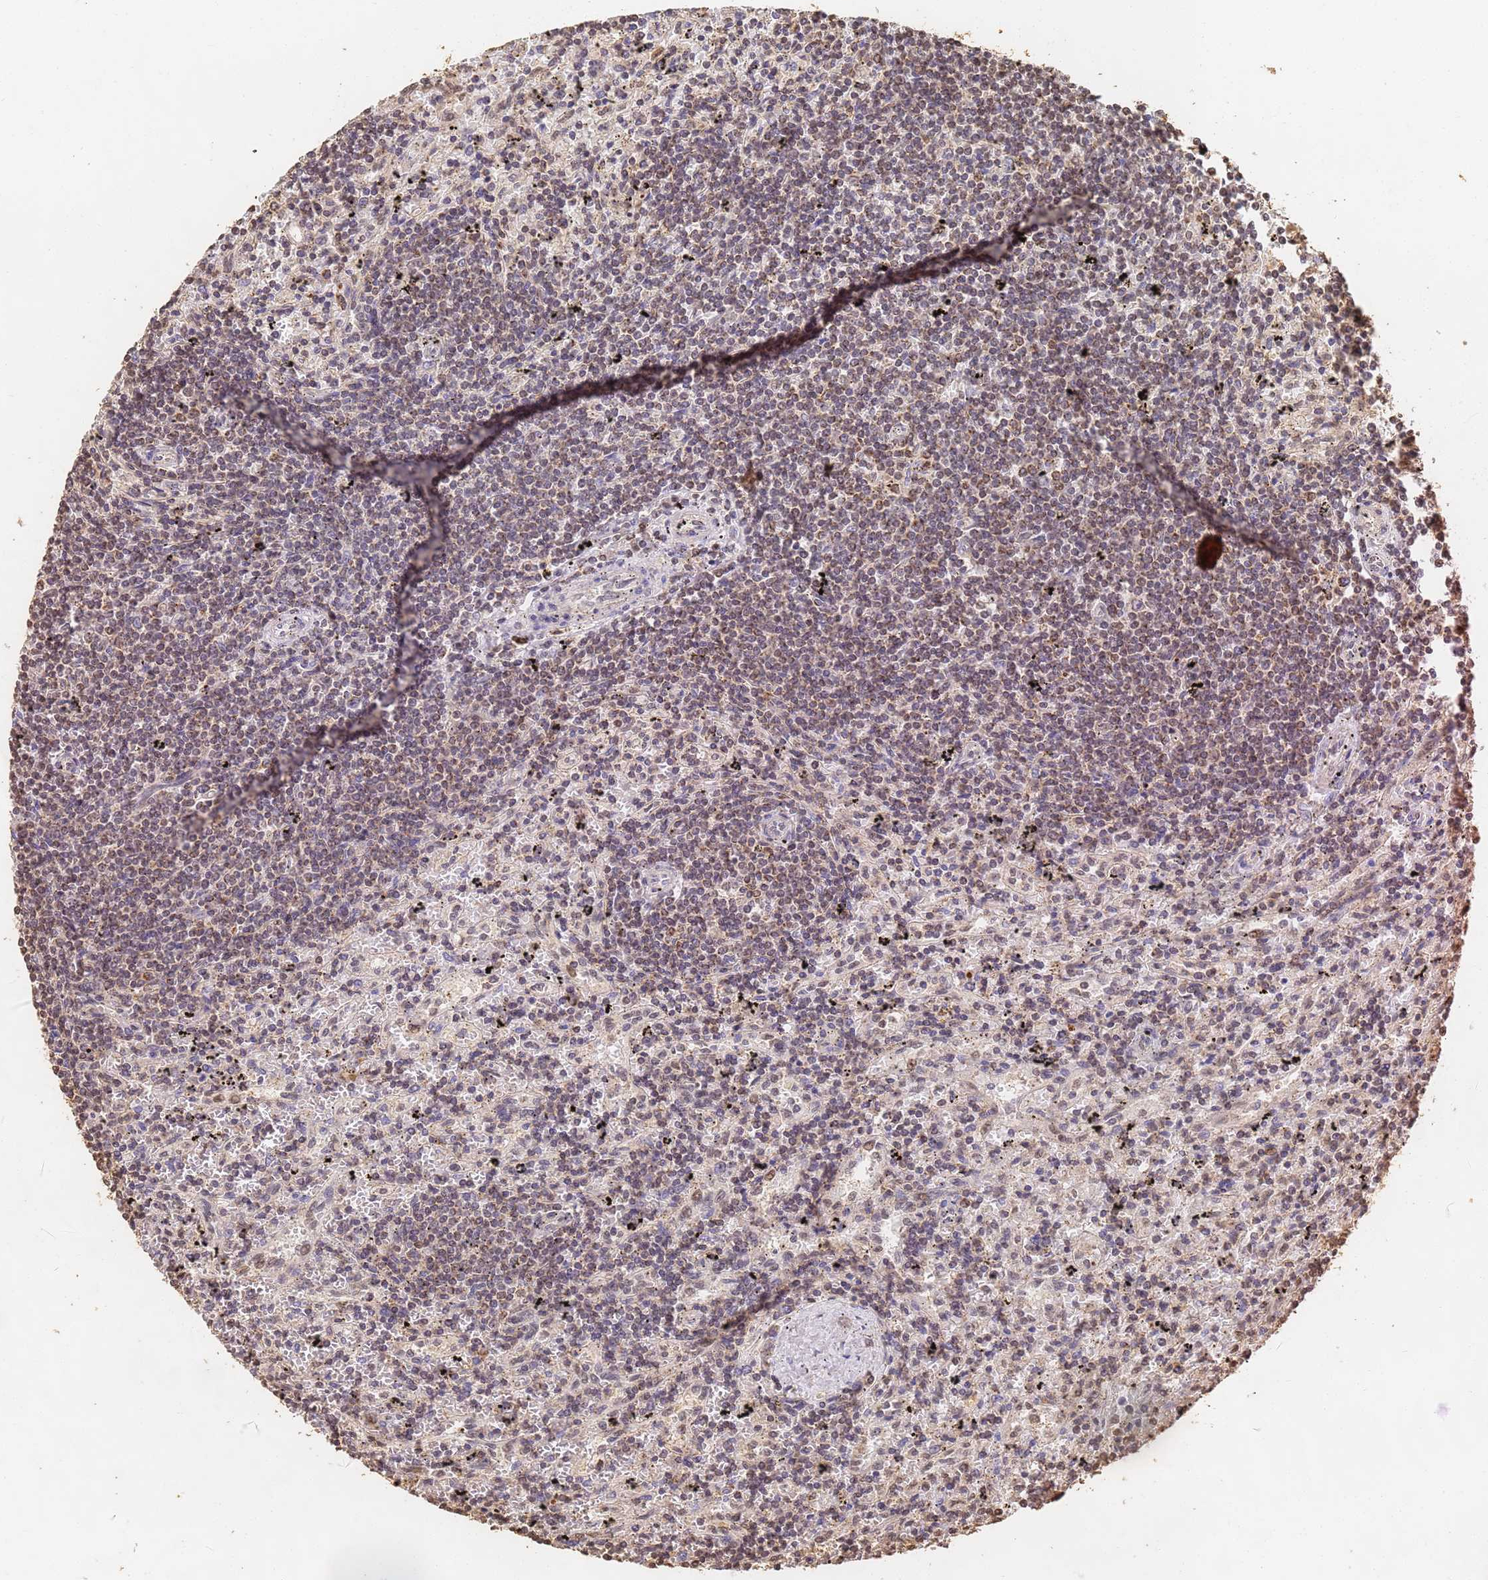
{"staining": {"intensity": "weak", "quantity": "<25%", "location": "cytoplasmic/membranous"}, "tissue": "lymphoma", "cell_type": "Tumor cells", "image_type": "cancer", "snomed": [{"axis": "morphology", "description": "Malignant lymphoma, non-Hodgkin's type, Low grade"}, {"axis": "topography", "description": "Spleen"}], "caption": "An image of human low-grade malignant lymphoma, non-Hodgkin's type is negative for staining in tumor cells.", "gene": "JAK2", "patient": {"sex": "male", "age": 76}}